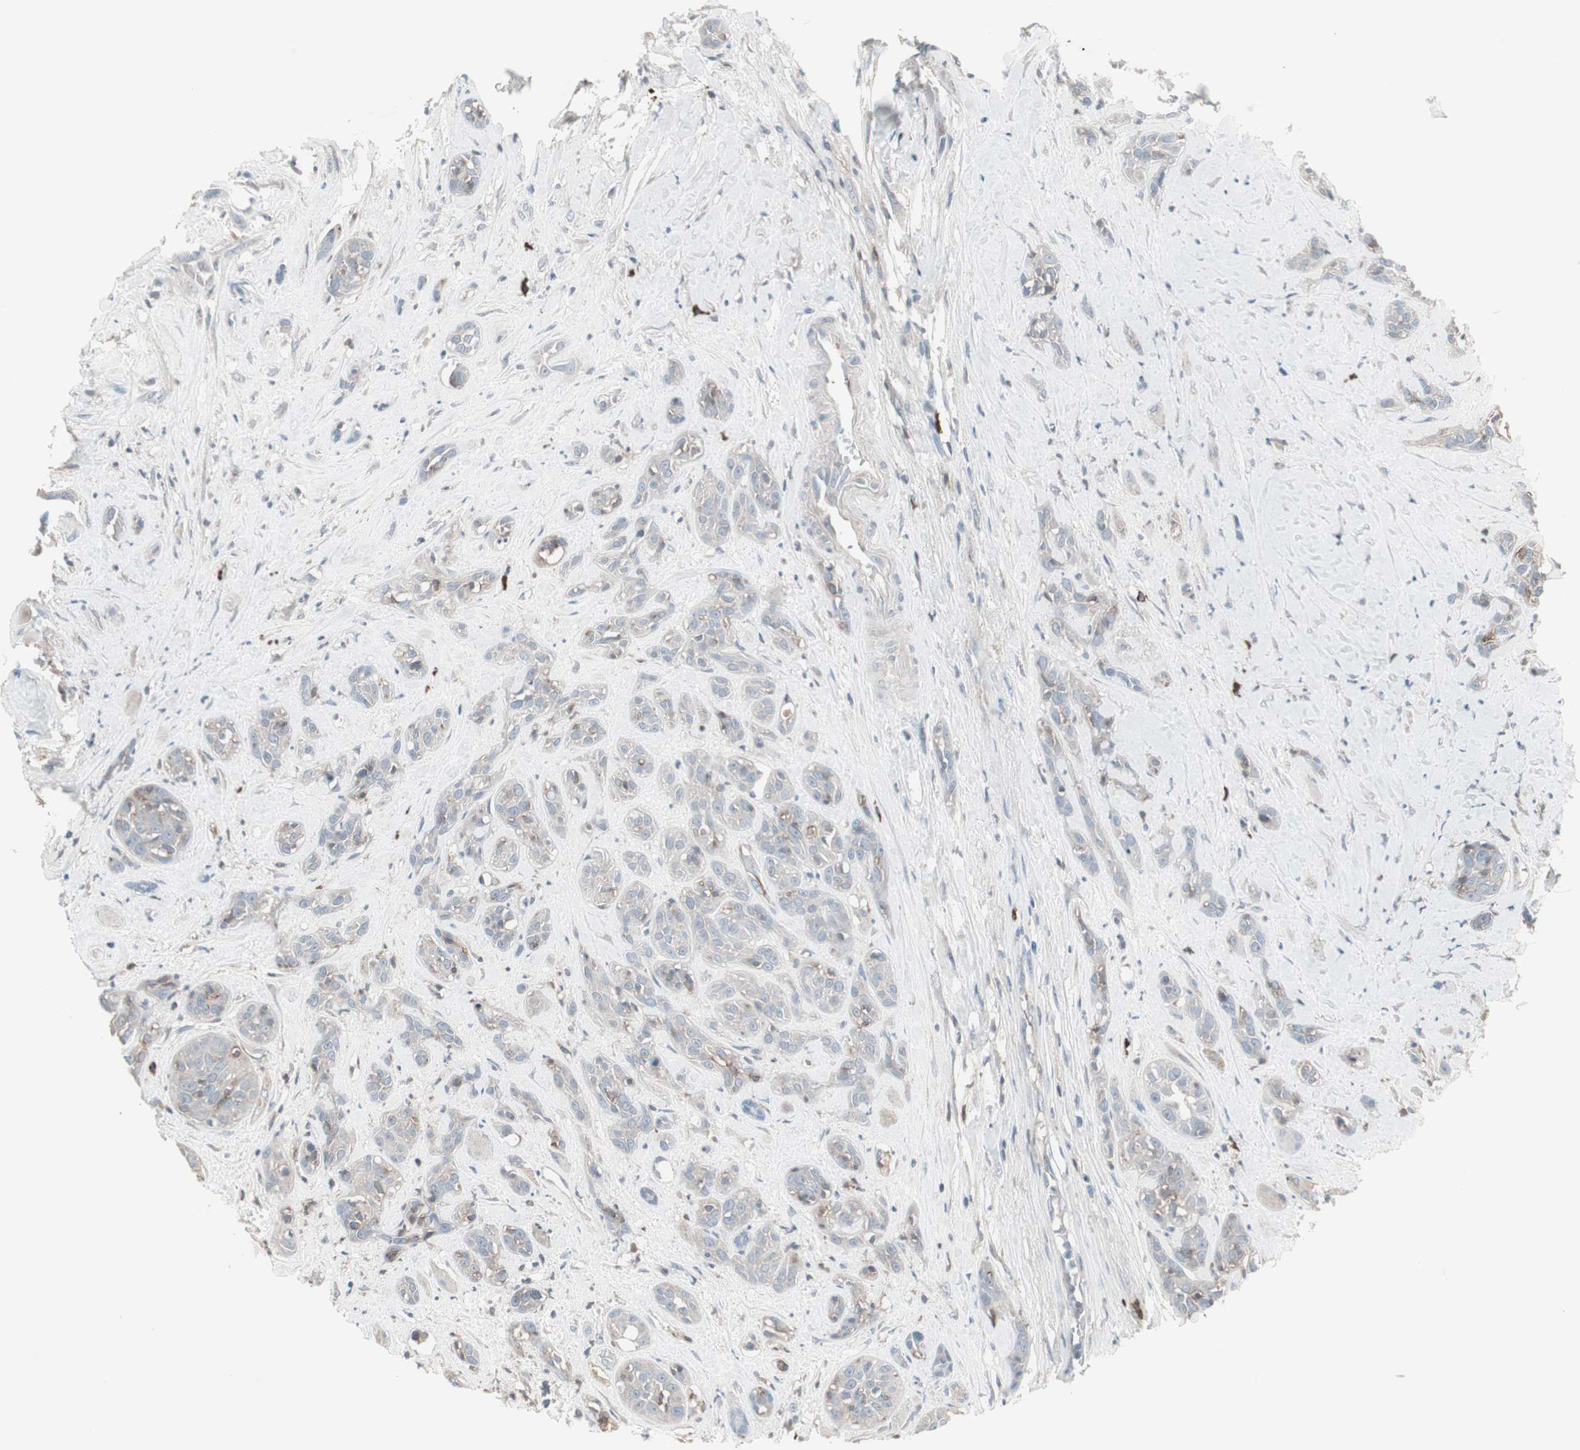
{"staining": {"intensity": "weak", "quantity": "<25%", "location": "cytoplasmic/membranous"}, "tissue": "head and neck cancer", "cell_type": "Tumor cells", "image_type": "cancer", "snomed": [{"axis": "morphology", "description": "Squamous cell carcinoma, NOS"}, {"axis": "topography", "description": "Head-Neck"}], "caption": "Head and neck cancer (squamous cell carcinoma) was stained to show a protein in brown. There is no significant positivity in tumor cells. Brightfield microscopy of immunohistochemistry (IHC) stained with DAB (3,3'-diaminobenzidine) (brown) and hematoxylin (blue), captured at high magnification.", "gene": "ZSCAN32", "patient": {"sex": "male", "age": 62}}